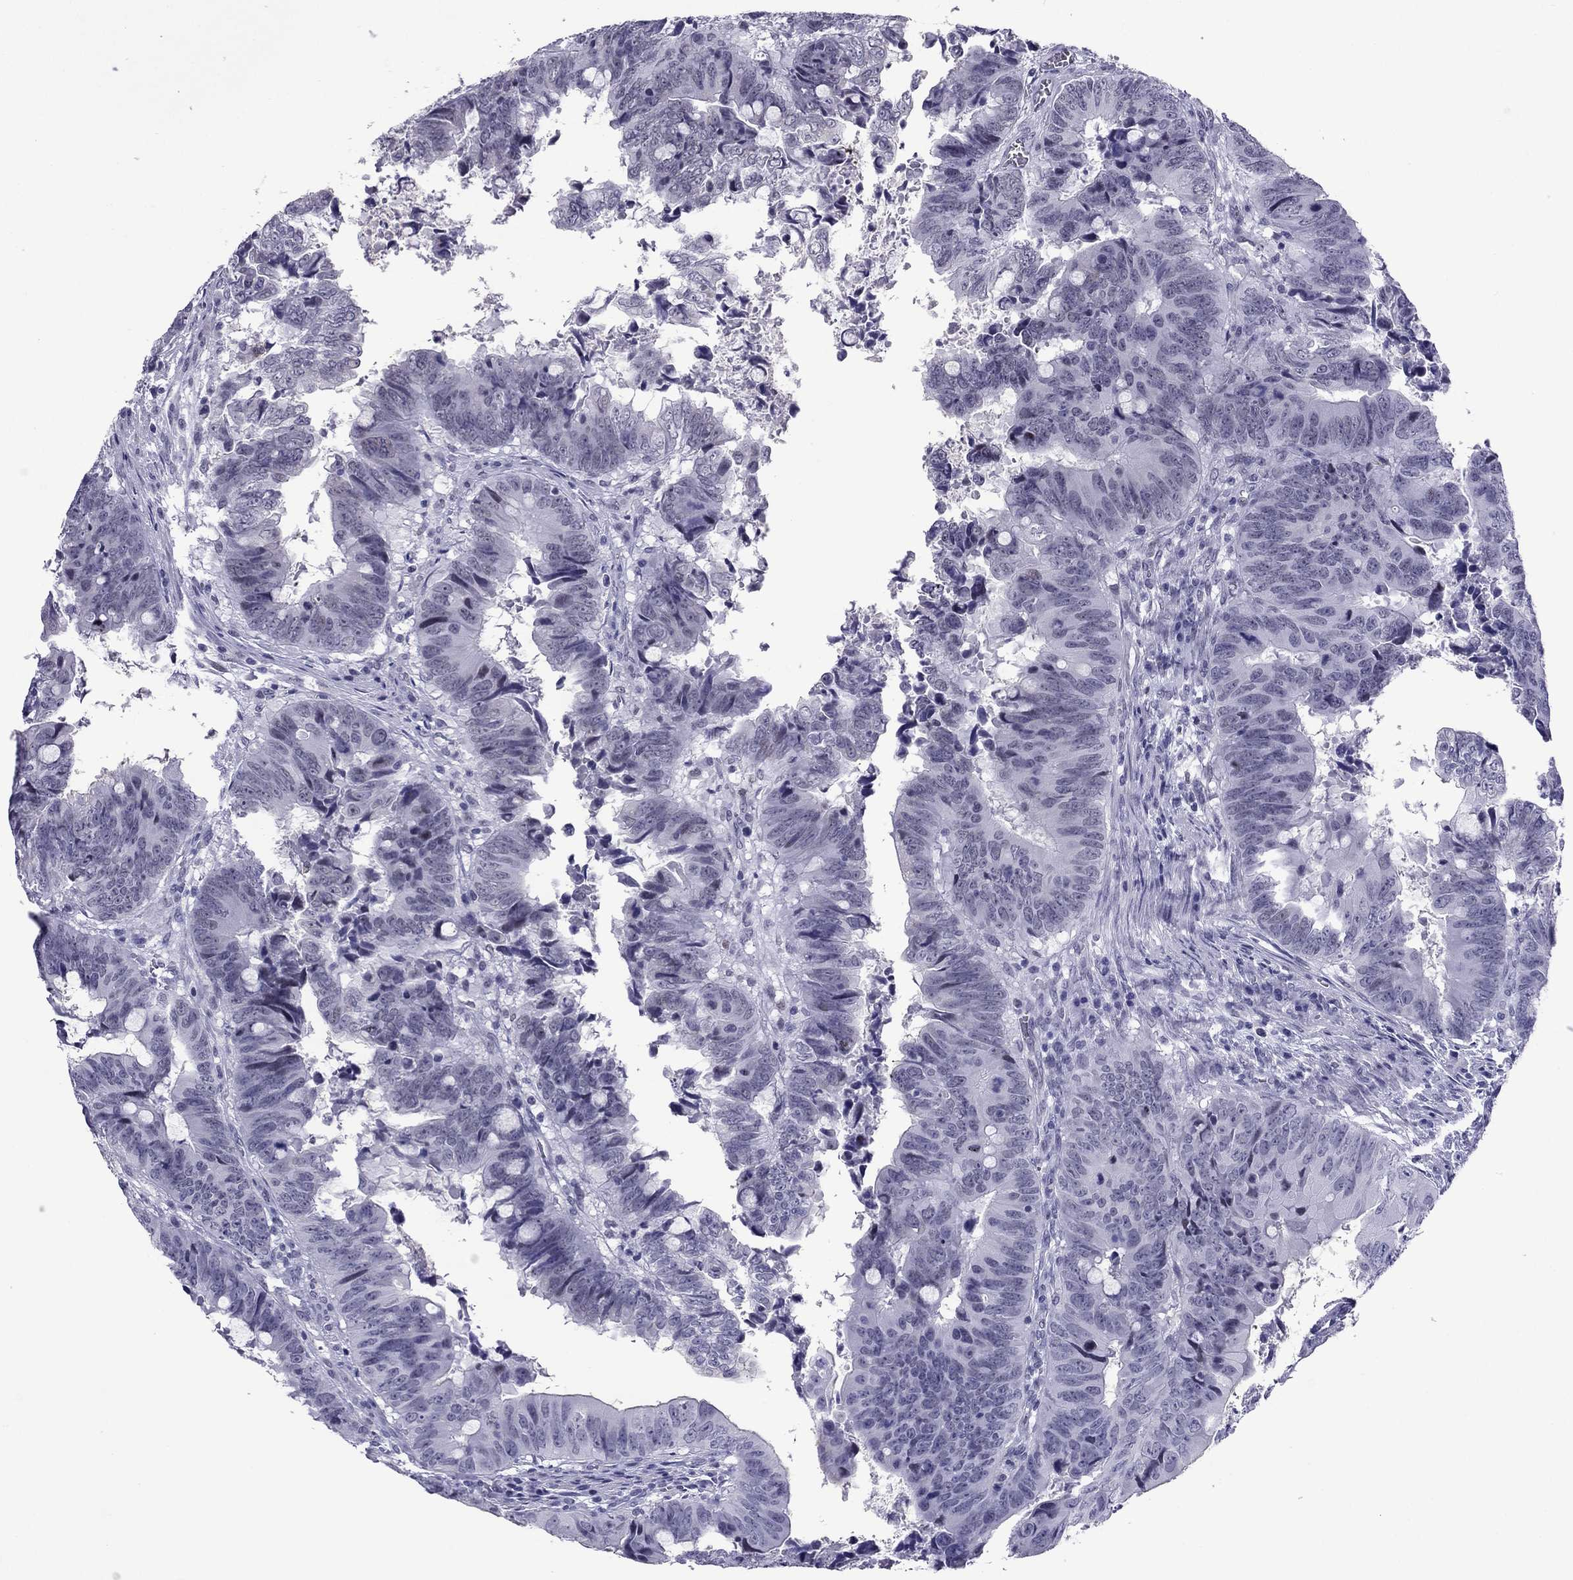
{"staining": {"intensity": "negative", "quantity": "none", "location": "none"}, "tissue": "colorectal cancer", "cell_type": "Tumor cells", "image_type": "cancer", "snomed": [{"axis": "morphology", "description": "Adenocarcinoma, NOS"}, {"axis": "topography", "description": "Colon"}], "caption": "Immunohistochemical staining of human colorectal cancer exhibits no significant staining in tumor cells.", "gene": "MYLK3", "patient": {"sex": "female", "age": 82}}